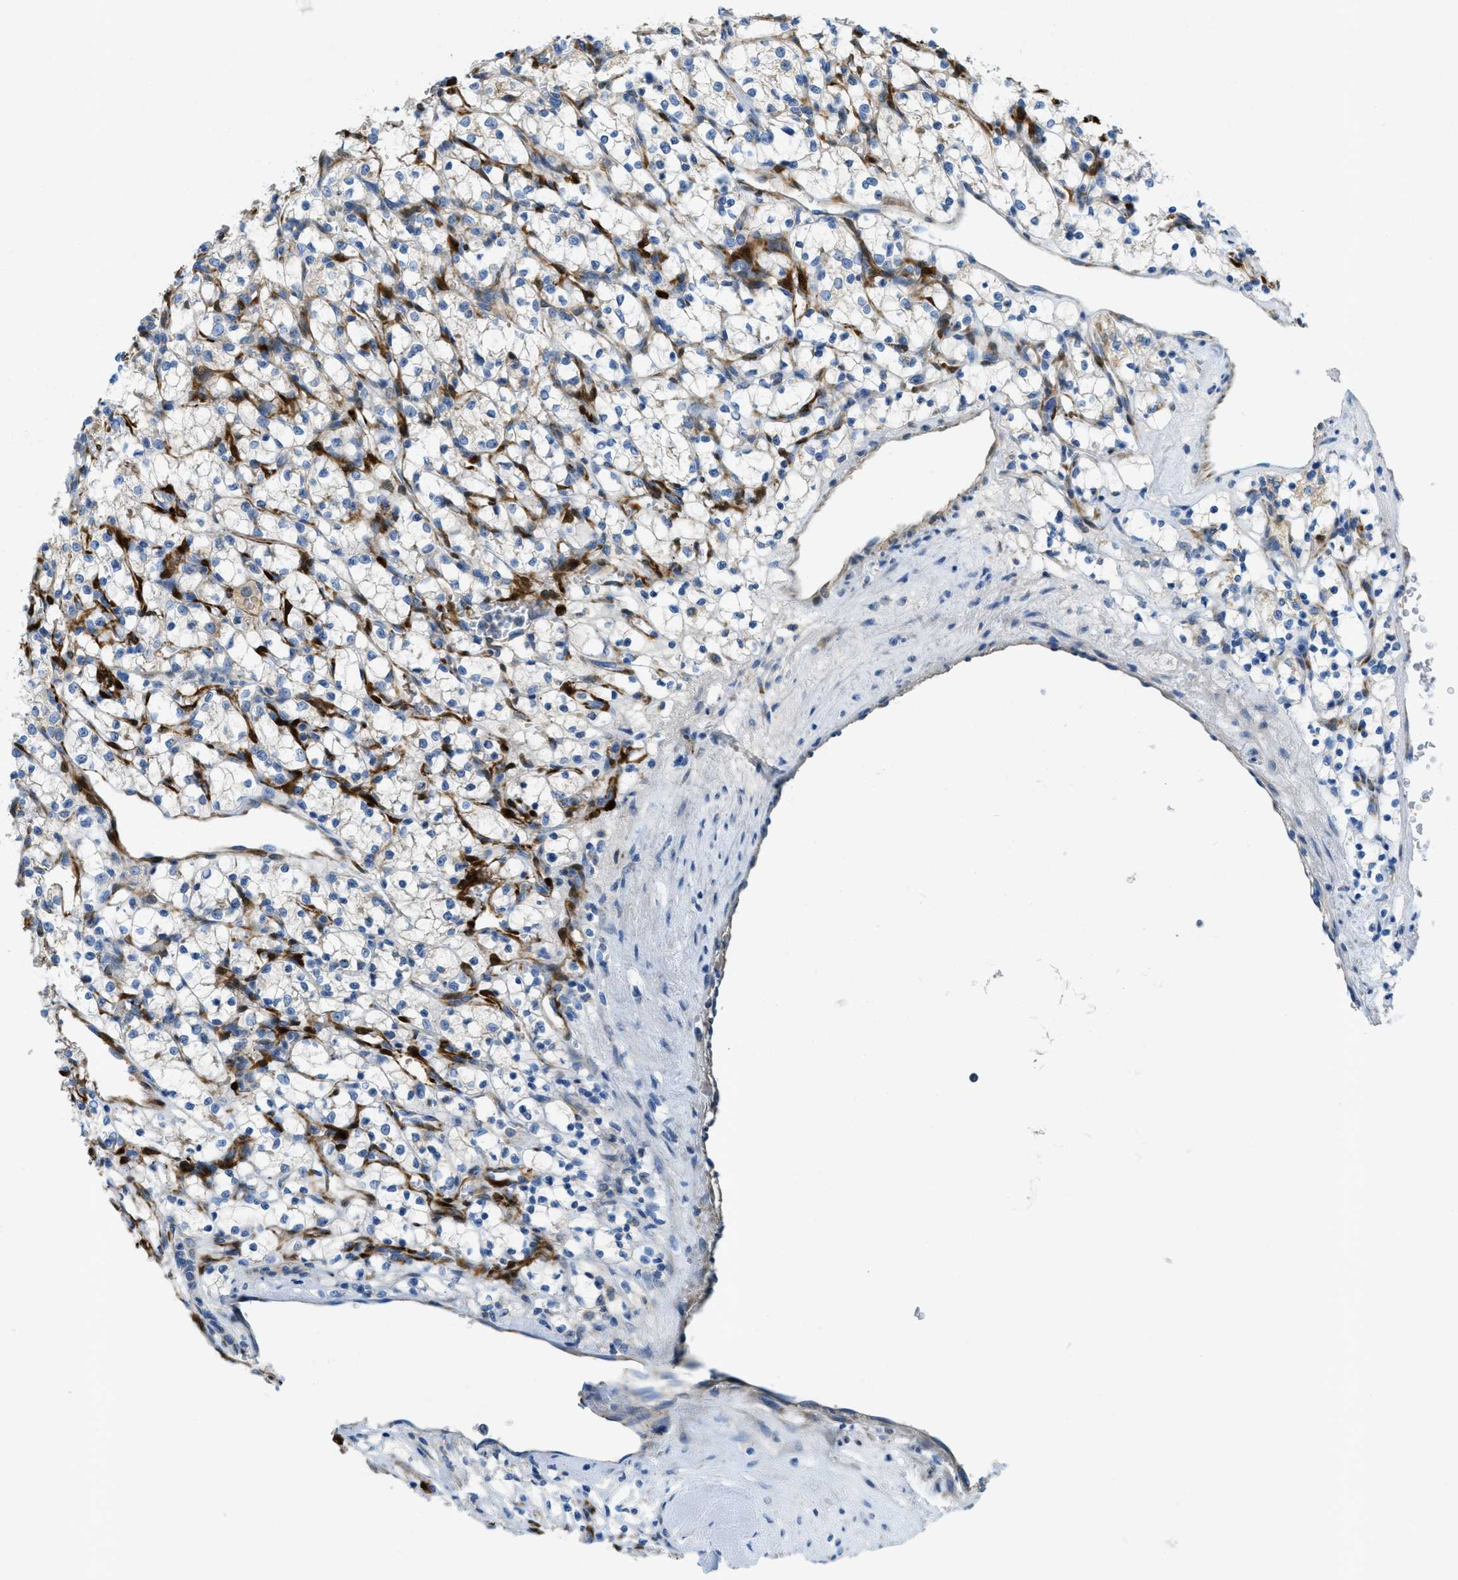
{"staining": {"intensity": "negative", "quantity": "none", "location": "none"}, "tissue": "renal cancer", "cell_type": "Tumor cells", "image_type": "cancer", "snomed": [{"axis": "morphology", "description": "Adenocarcinoma, NOS"}, {"axis": "topography", "description": "Kidney"}], "caption": "IHC photomicrograph of neoplastic tissue: human renal cancer stained with DAB (3,3'-diaminobenzidine) demonstrates no significant protein positivity in tumor cells.", "gene": "CYGB", "patient": {"sex": "female", "age": 69}}